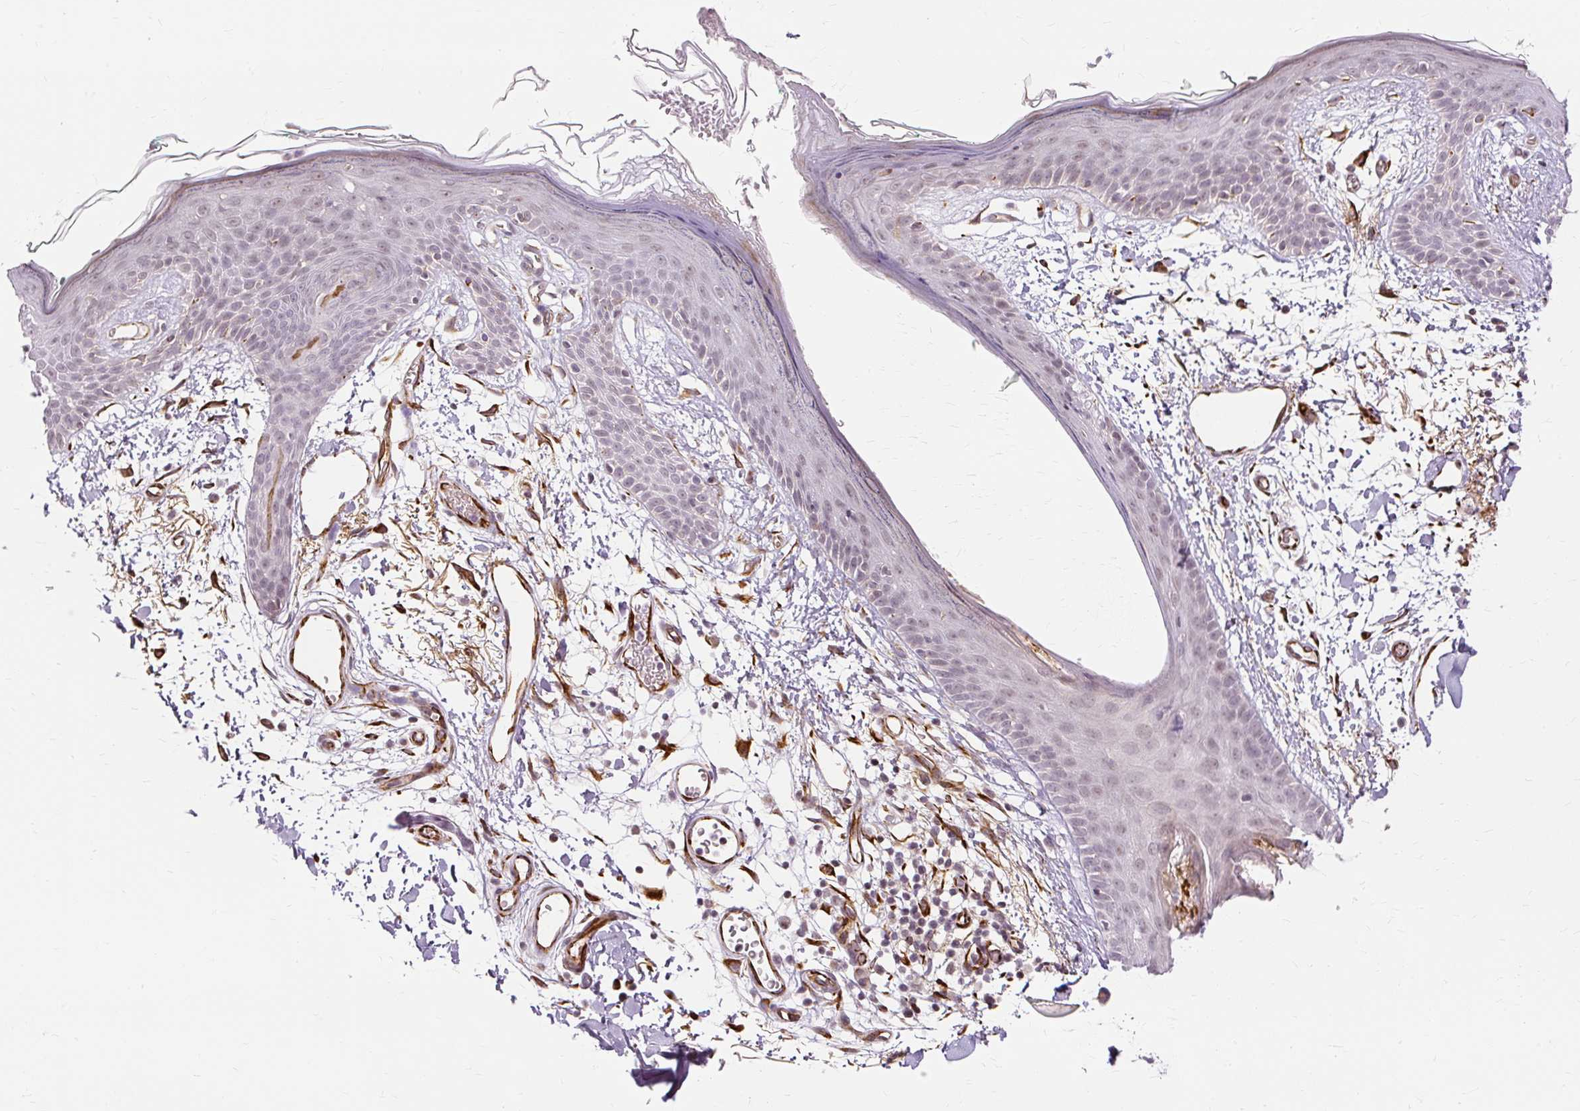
{"staining": {"intensity": "strong", "quantity": ">75%", "location": "cytoplasmic/membranous"}, "tissue": "skin", "cell_type": "Fibroblasts", "image_type": "normal", "snomed": [{"axis": "morphology", "description": "Normal tissue, NOS"}, {"axis": "topography", "description": "Skin"}], "caption": "The micrograph reveals staining of normal skin, revealing strong cytoplasmic/membranous protein positivity (brown color) within fibroblasts.", "gene": "MMACHC", "patient": {"sex": "male", "age": 79}}